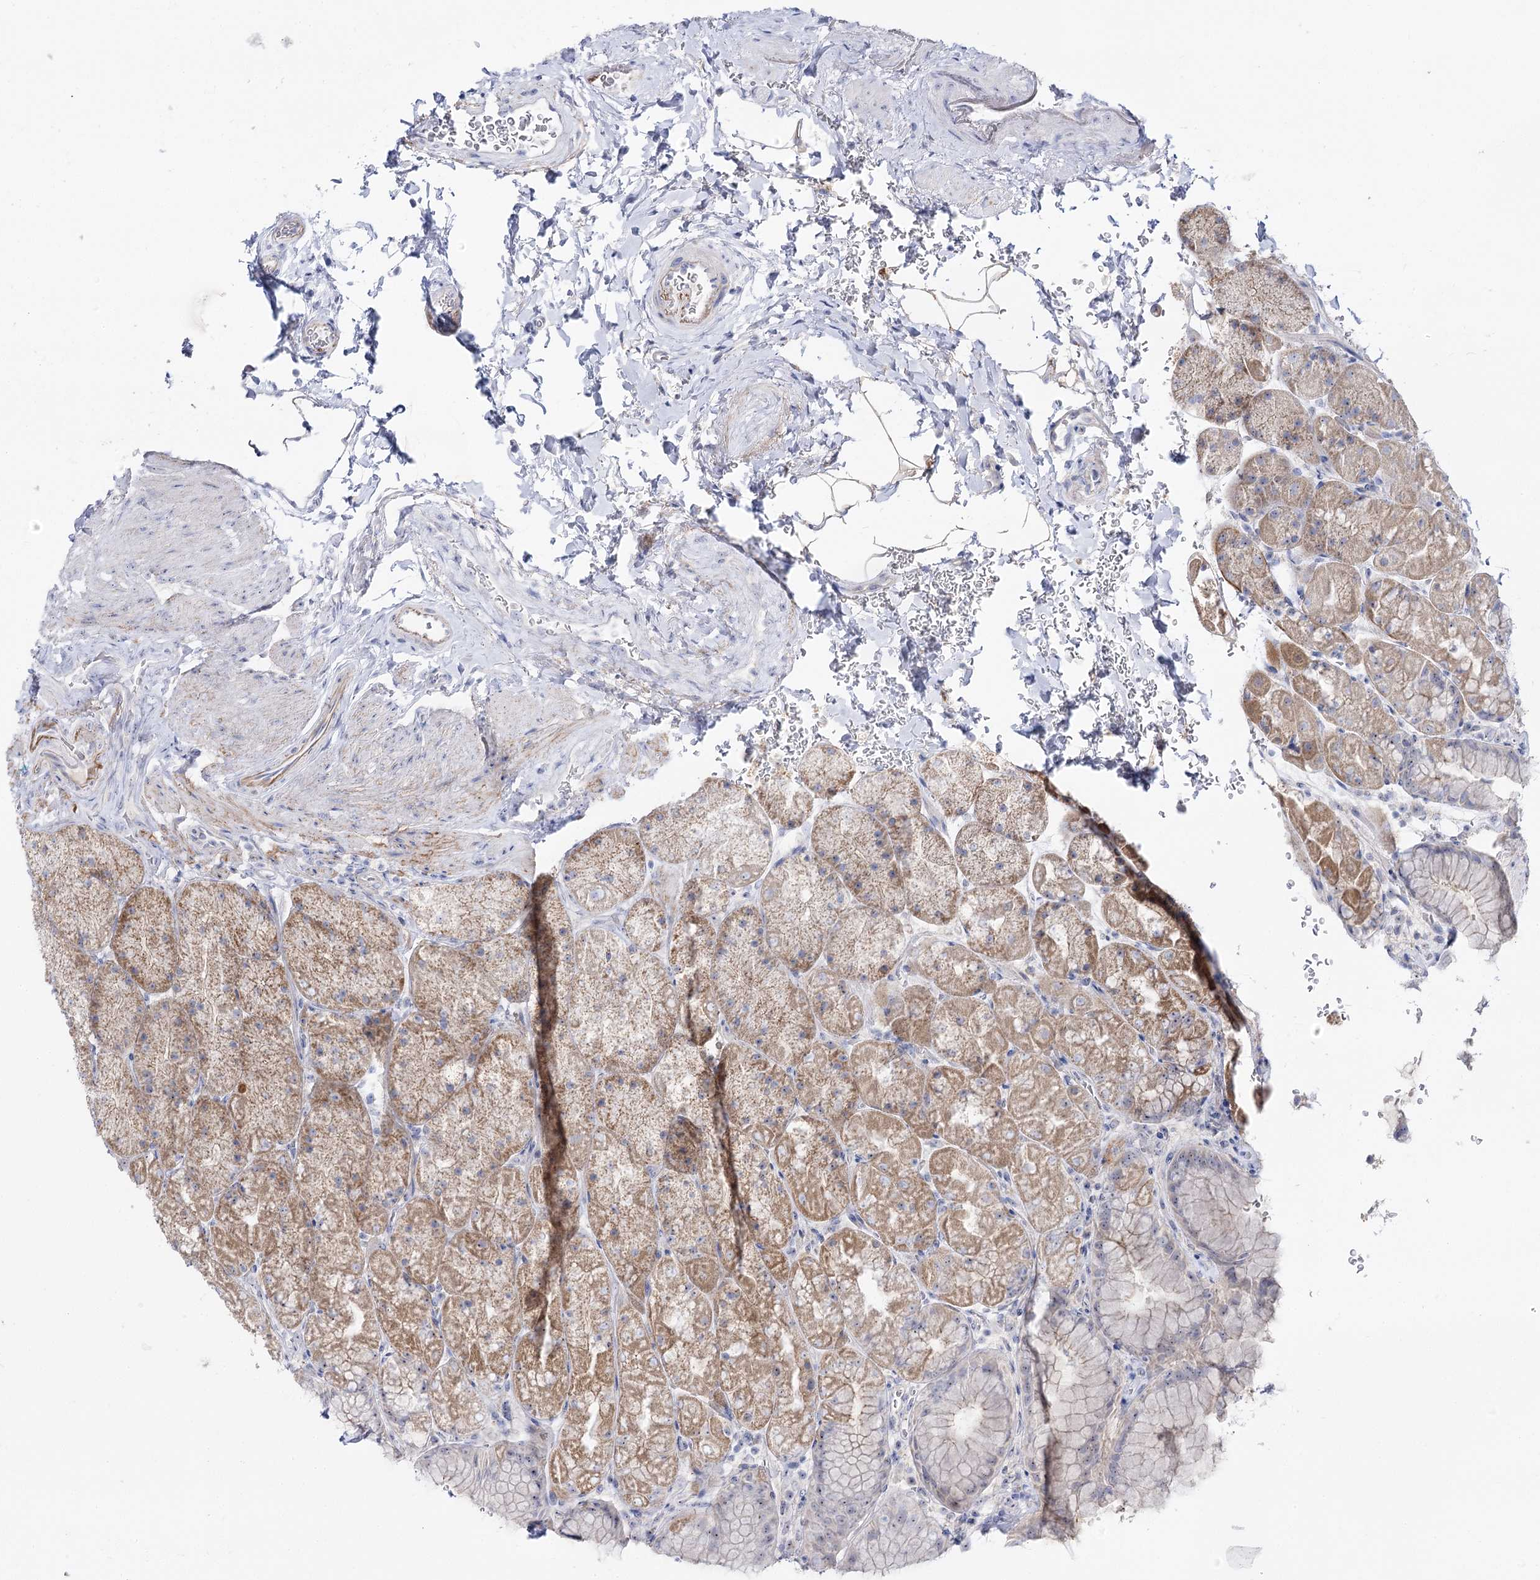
{"staining": {"intensity": "moderate", "quantity": "25%-75%", "location": "cytoplasmic/membranous"}, "tissue": "stomach", "cell_type": "Glandular cells", "image_type": "normal", "snomed": [{"axis": "morphology", "description": "Normal tissue, NOS"}, {"axis": "topography", "description": "Stomach, upper"}, {"axis": "topography", "description": "Stomach, lower"}], "caption": "Immunohistochemistry image of benign stomach stained for a protein (brown), which displays medium levels of moderate cytoplasmic/membranous positivity in about 25%-75% of glandular cells.", "gene": "SUOX", "patient": {"sex": "male", "age": 67}}